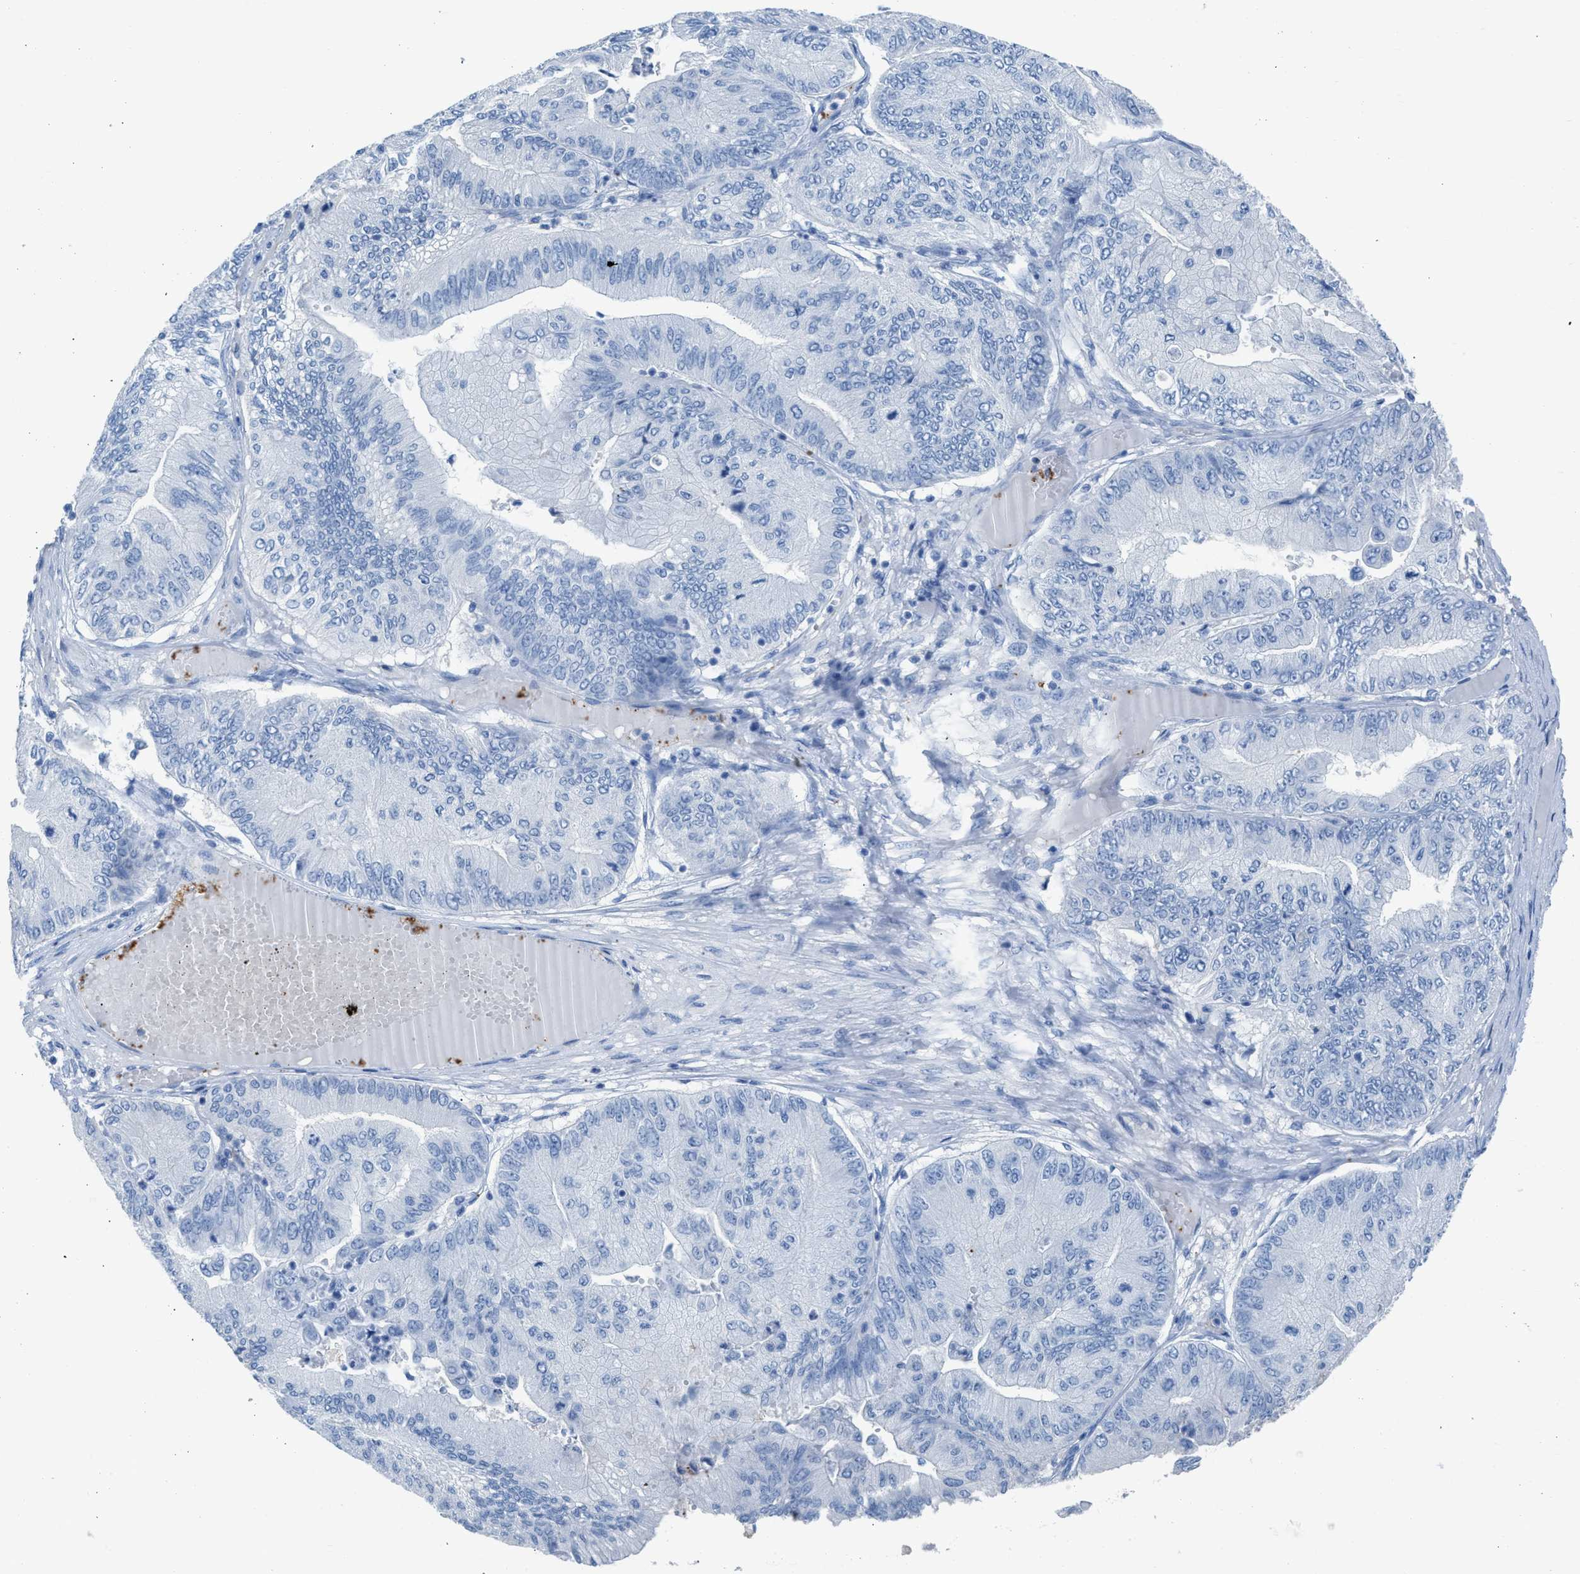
{"staining": {"intensity": "negative", "quantity": "none", "location": "none"}, "tissue": "ovarian cancer", "cell_type": "Tumor cells", "image_type": "cancer", "snomed": [{"axis": "morphology", "description": "Cystadenocarcinoma, mucinous, NOS"}, {"axis": "topography", "description": "Ovary"}], "caption": "Tumor cells show no significant expression in ovarian mucinous cystadenocarcinoma.", "gene": "FAIM2", "patient": {"sex": "female", "age": 61}}